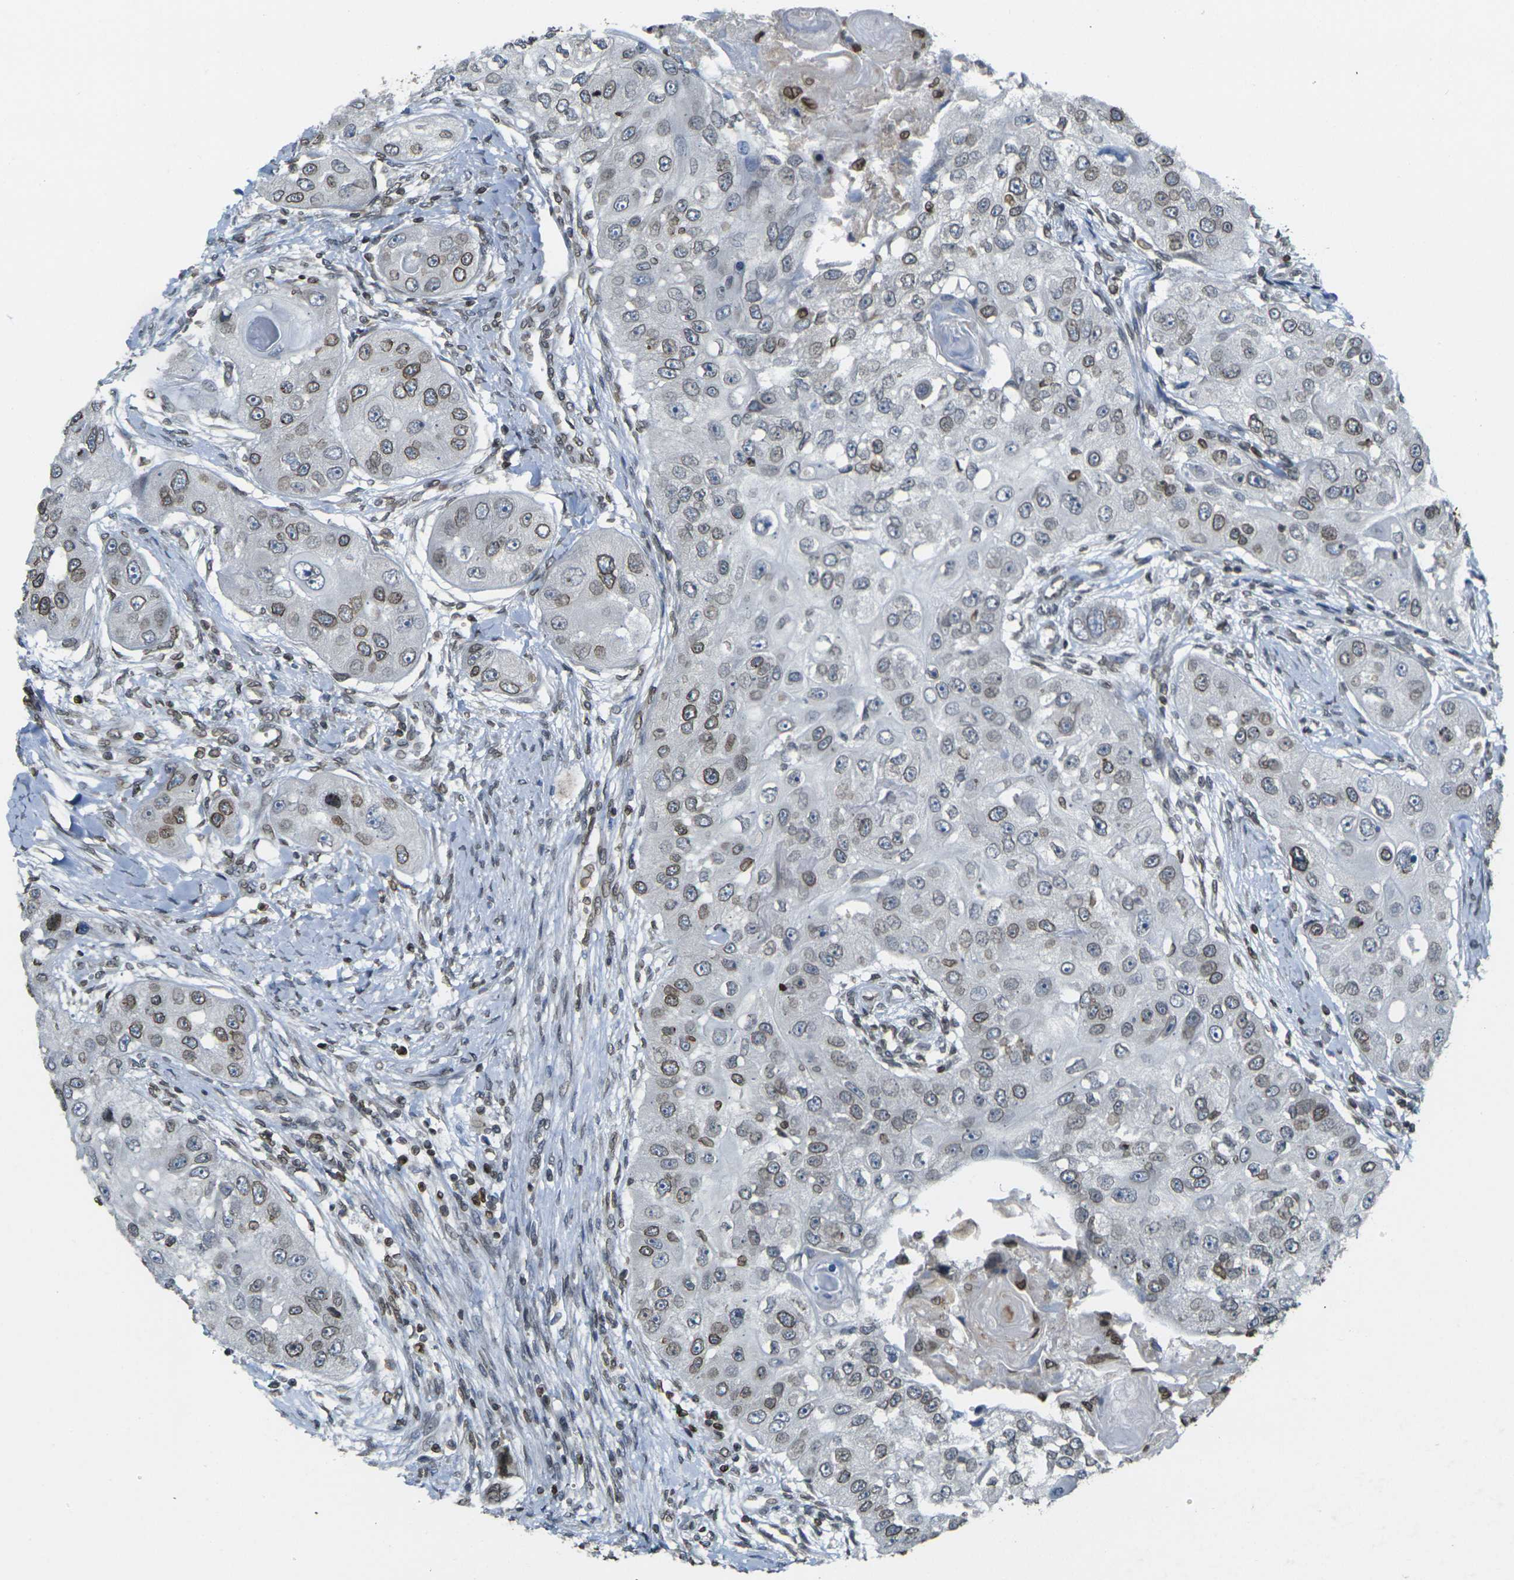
{"staining": {"intensity": "moderate", "quantity": ">75%", "location": "cytoplasmic/membranous,nuclear"}, "tissue": "head and neck cancer", "cell_type": "Tumor cells", "image_type": "cancer", "snomed": [{"axis": "morphology", "description": "Normal tissue, NOS"}, {"axis": "morphology", "description": "Squamous cell carcinoma, NOS"}, {"axis": "topography", "description": "Skeletal muscle"}, {"axis": "topography", "description": "Head-Neck"}], "caption": "Moderate cytoplasmic/membranous and nuclear staining for a protein is seen in approximately >75% of tumor cells of squamous cell carcinoma (head and neck) using immunohistochemistry (IHC).", "gene": "BRDT", "patient": {"sex": "male", "age": 51}}